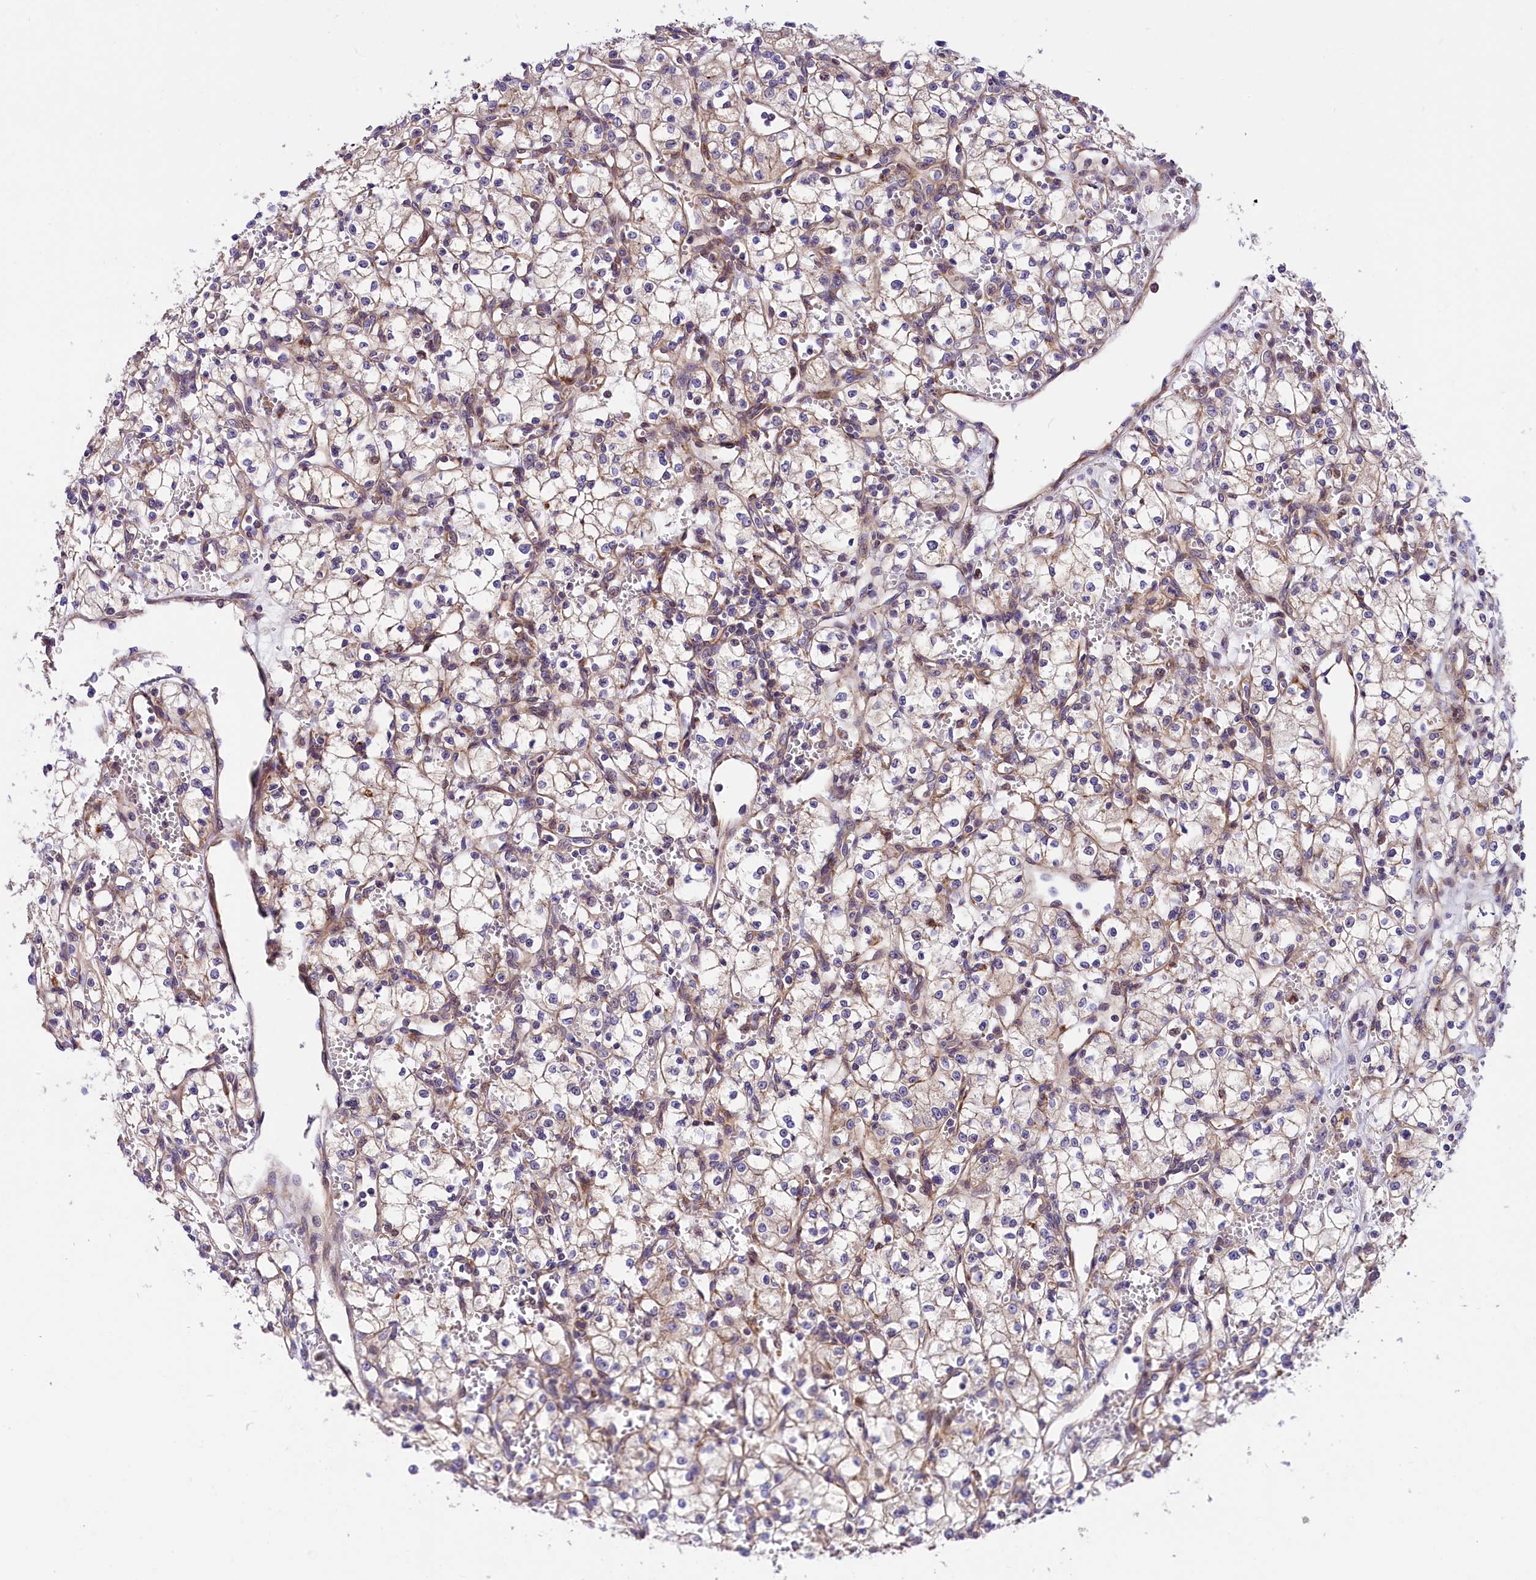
{"staining": {"intensity": "negative", "quantity": "none", "location": "none"}, "tissue": "renal cancer", "cell_type": "Tumor cells", "image_type": "cancer", "snomed": [{"axis": "morphology", "description": "Adenocarcinoma, NOS"}, {"axis": "topography", "description": "Kidney"}], "caption": "This photomicrograph is of renal cancer (adenocarcinoma) stained with immunohistochemistry (IHC) to label a protein in brown with the nuclei are counter-stained blue. There is no staining in tumor cells.", "gene": "ARMC6", "patient": {"sex": "male", "age": 59}}